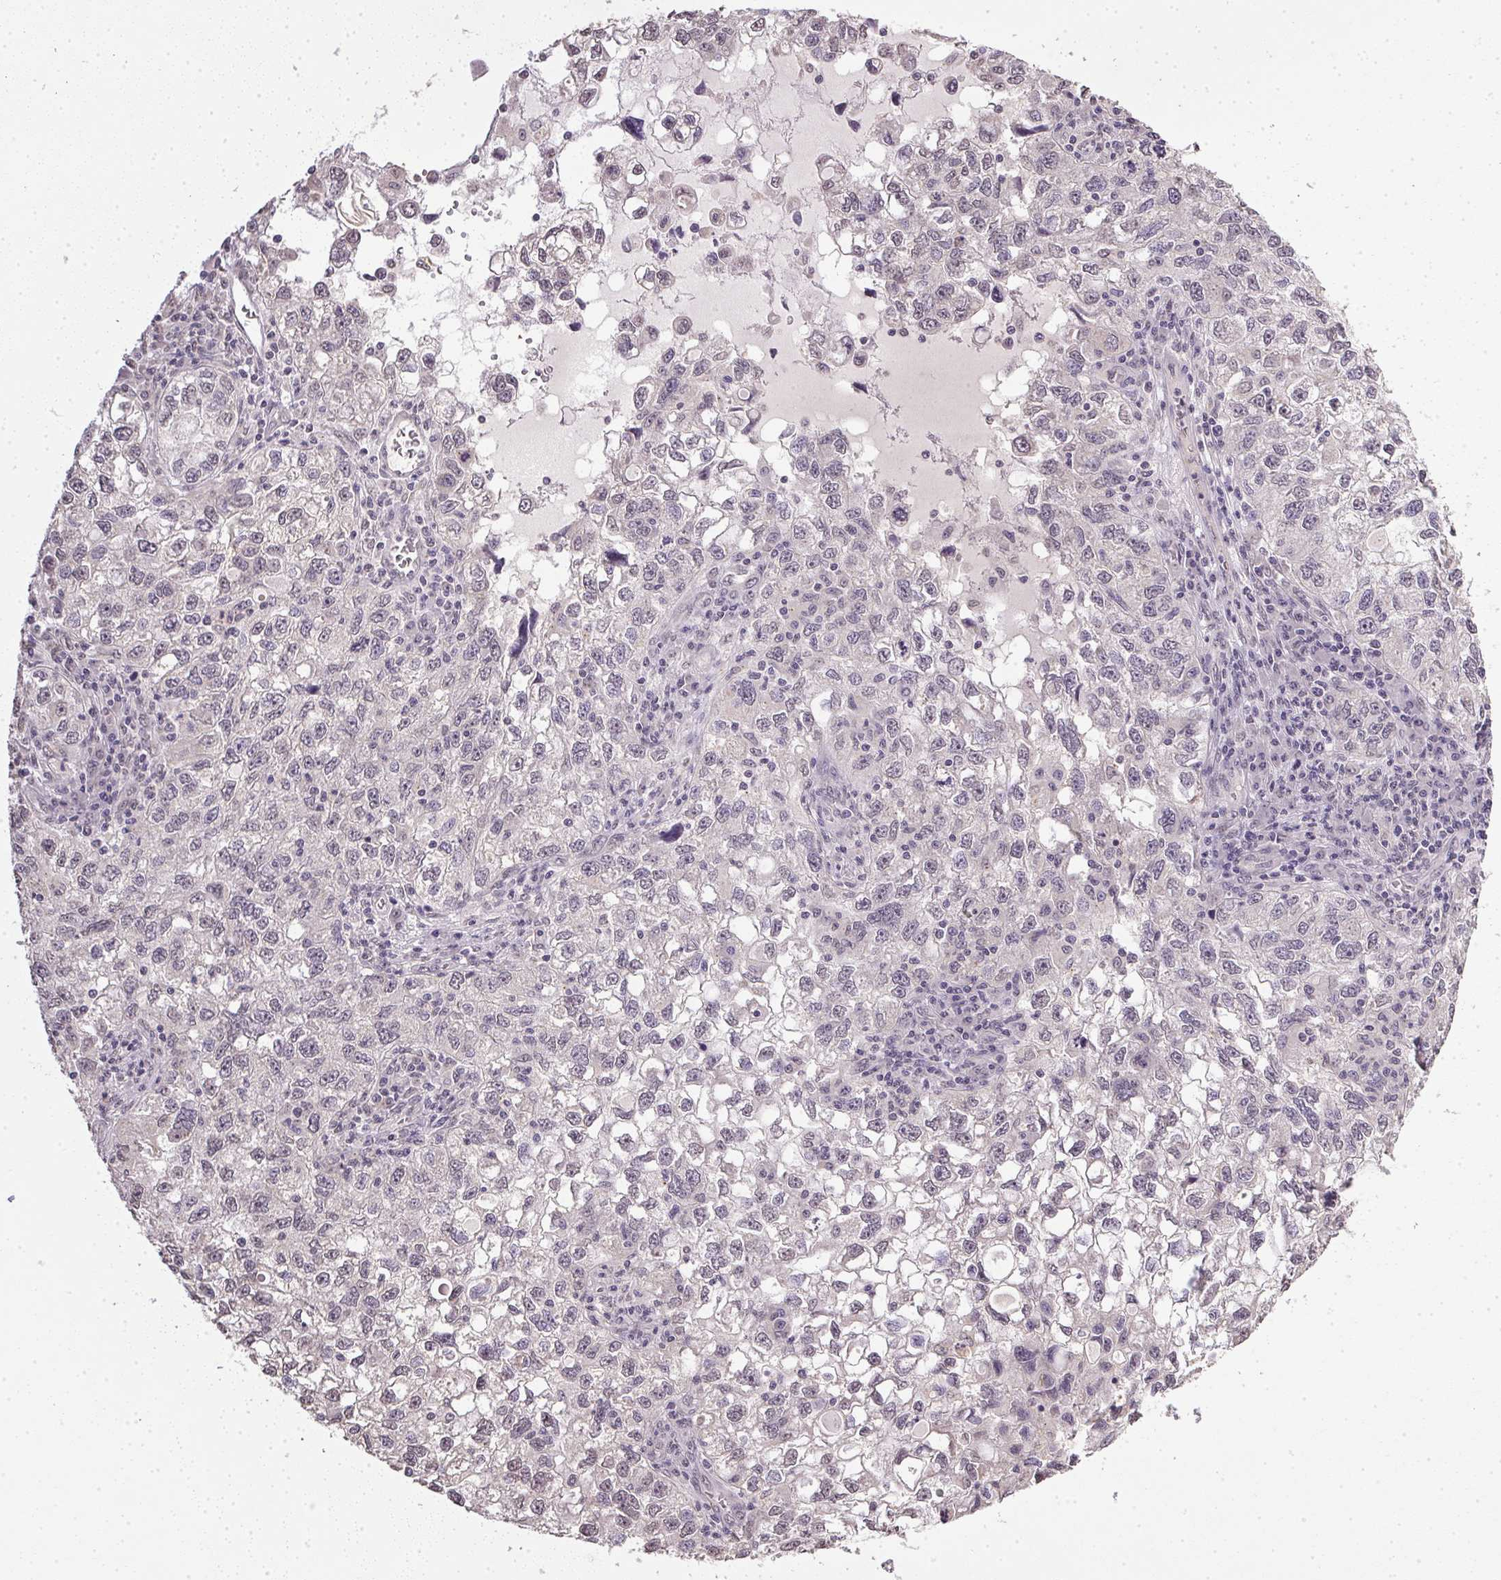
{"staining": {"intensity": "negative", "quantity": "none", "location": "none"}, "tissue": "cervical cancer", "cell_type": "Tumor cells", "image_type": "cancer", "snomed": [{"axis": "morphology", "description": "Squamous cell carcinoma, NOS"}, {"axis": "topography", "description": "Cervix"}], "caption": "An immunohistochemistry histopathology image of cervical cancer (squamous cell carcinoma) is shown. There is no staining in tumor cells of cervical cancer (squamous cell carcinoma).", "gene": "PPP4R4", "patient": {"sex": "female", "age": 55}}